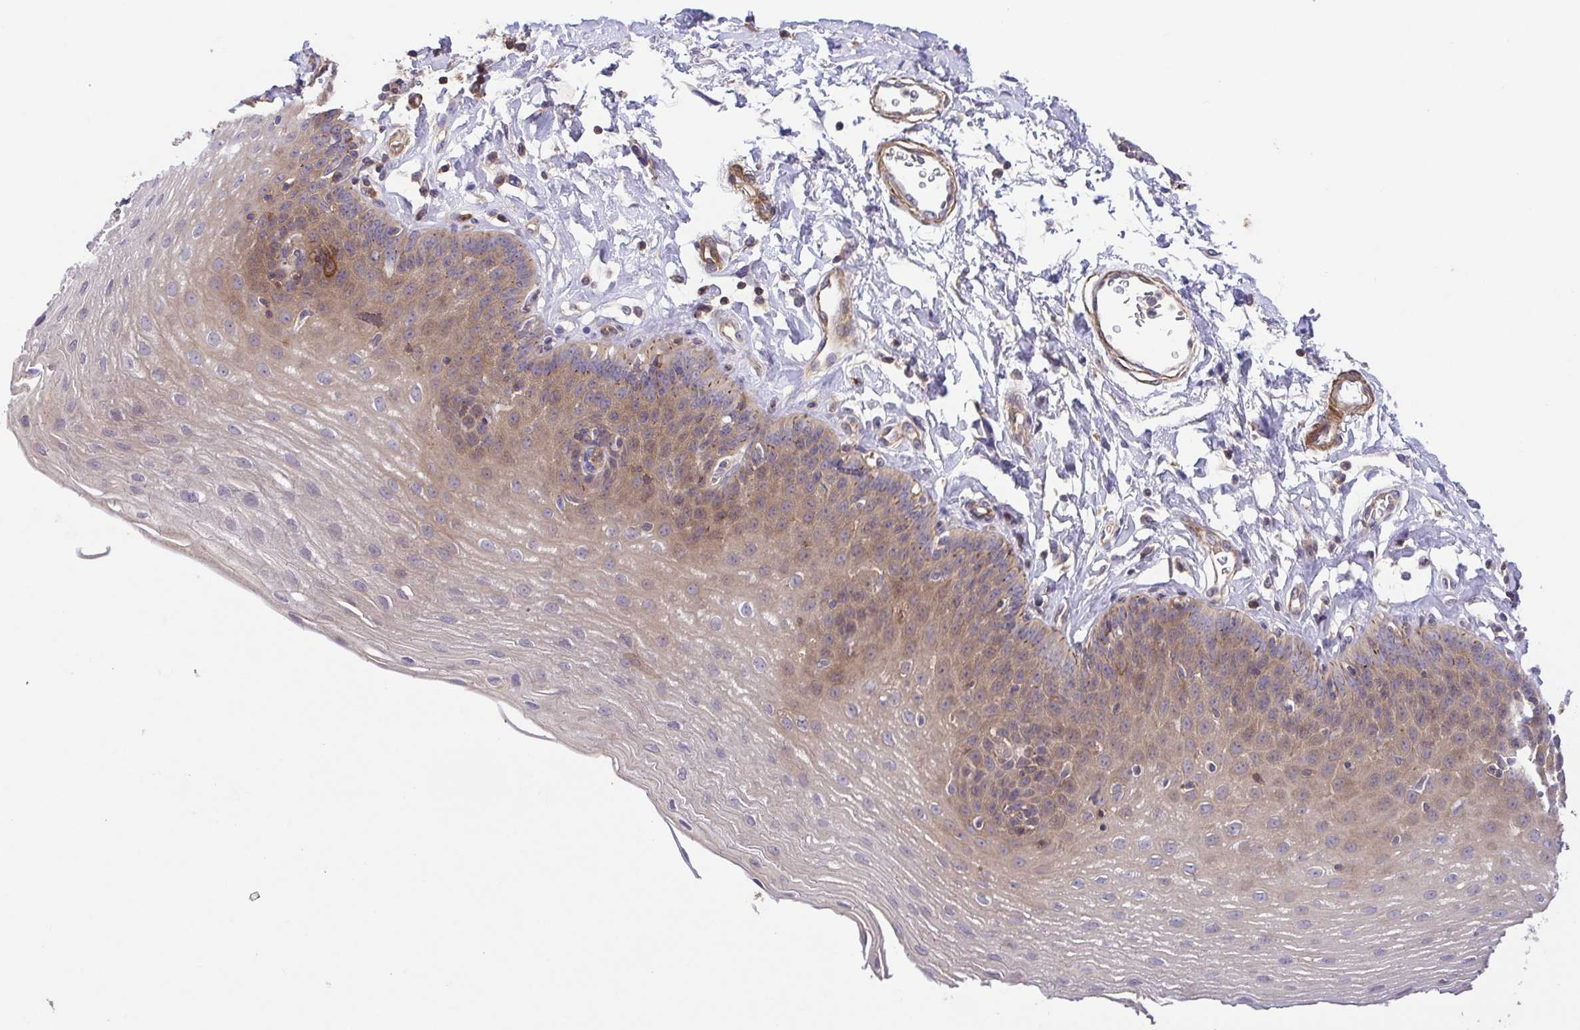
{"staining": {"intensity": "weak", "quantity": "25%-75%", "location": "cytoplasmic/membranous"}, "tissue": "esophagus", "cell_type": "Squamous epithelial cells", "image_type": "normal", "snomed": [{"axis": "morphology", "description": "Normal tissue, NOS"}, {"axis": "topography", "description": "Esophagus"}], "caption": "Immunohistochemistry (IHC) image of unremarkable human esophagus stained for a protein (brown), which shows low levels of weak cytoplasmic/membranous staining in approximately 25%-75% of squamous epithelial cells.", "gene": "IDE", "patient": {"sex": "female", "age": 81}}